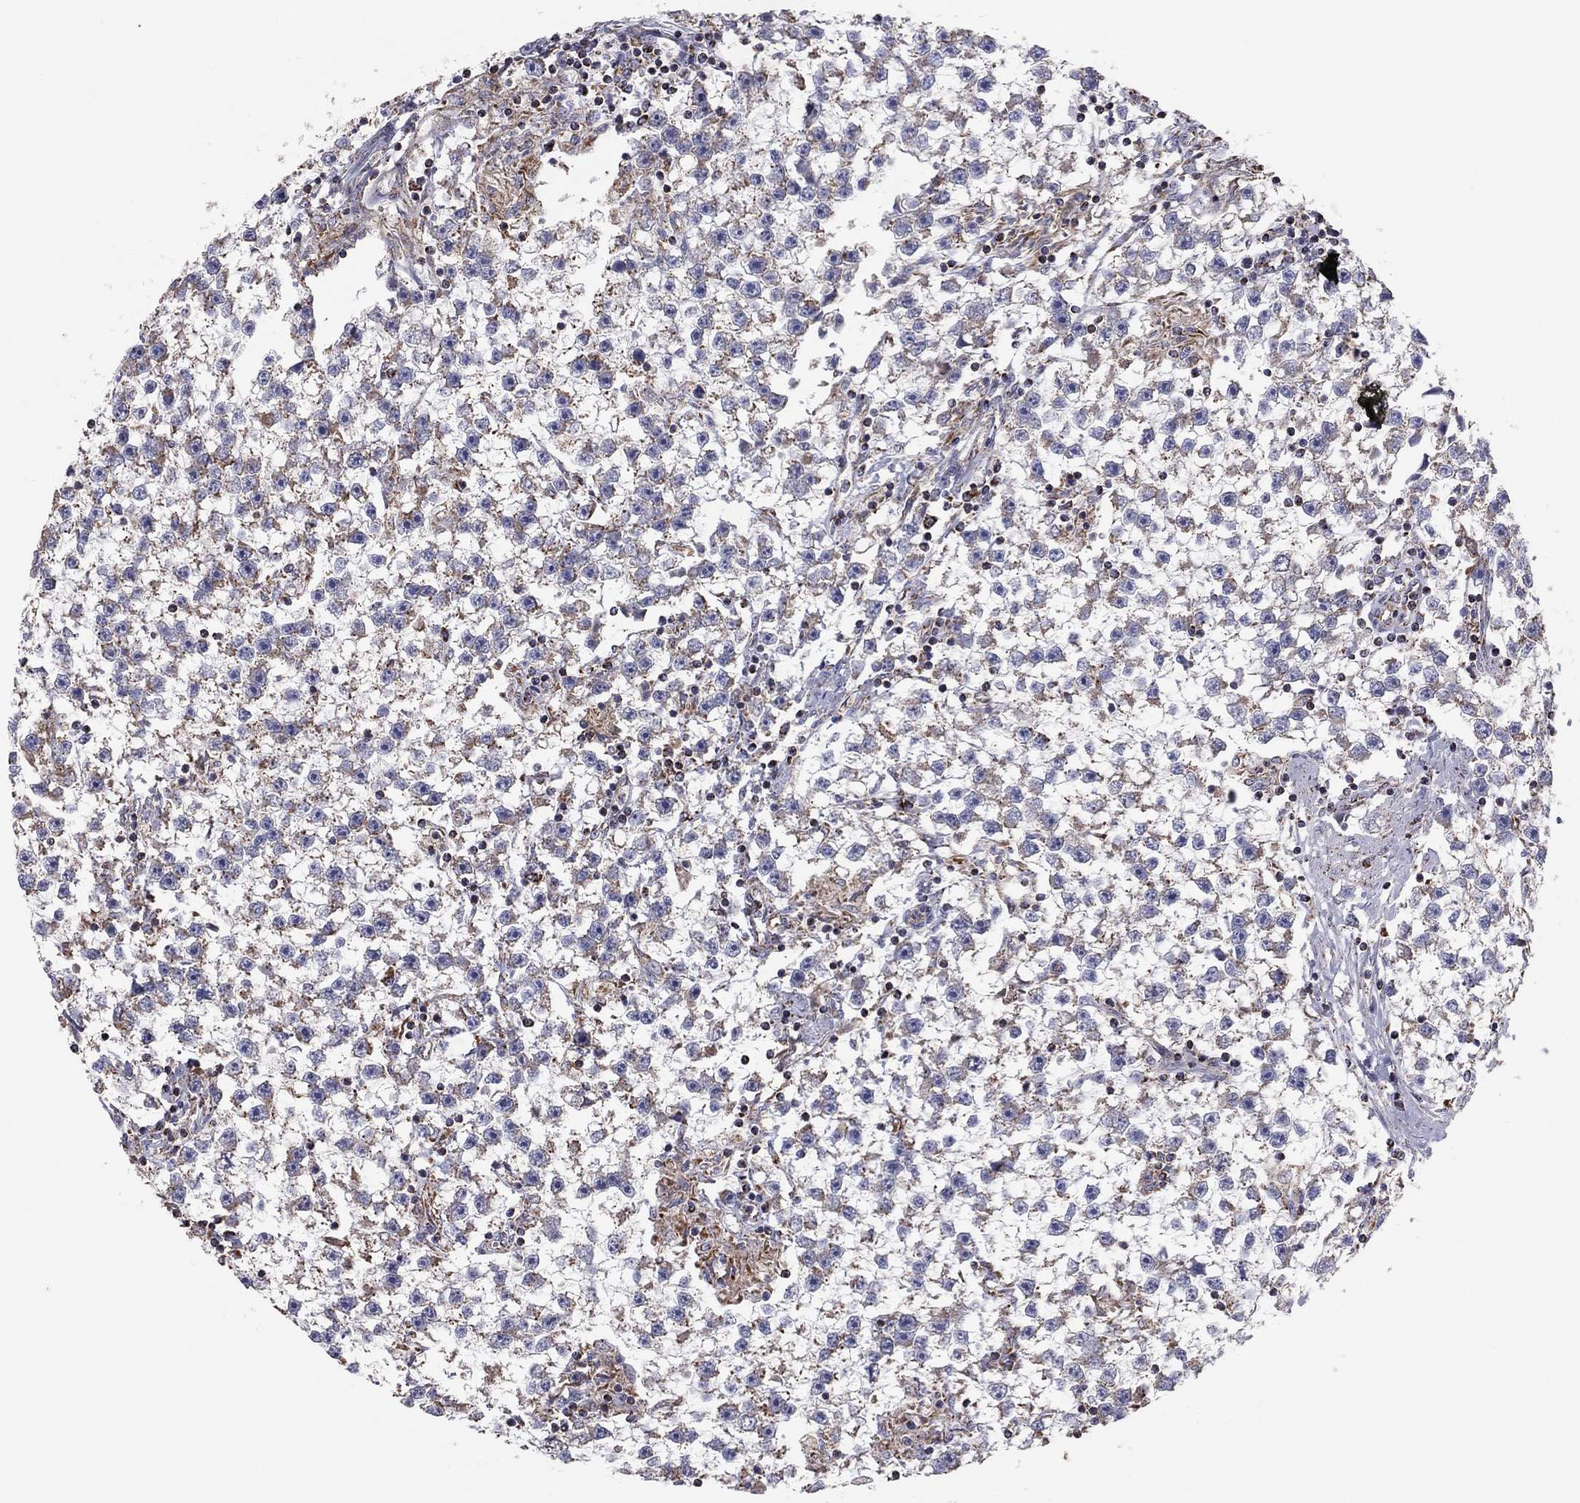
{"staining": {"intensity": "negative", "quantity": "none", "location": "none"}, "tissue": "testis cancer", "cell_type": "Tumor cells", "image_type": "cancer", "snomed": [{"axis": "morphology", "description": "Seminoma, NOS"}, {"axis": "topography", "description": "Testis"}], "caption": "The micrograph shows no significant expression in tumor cells of seminoma (testis).", "gene": "NDUFV1", "patient": {"sex": "male", "age": 59}}